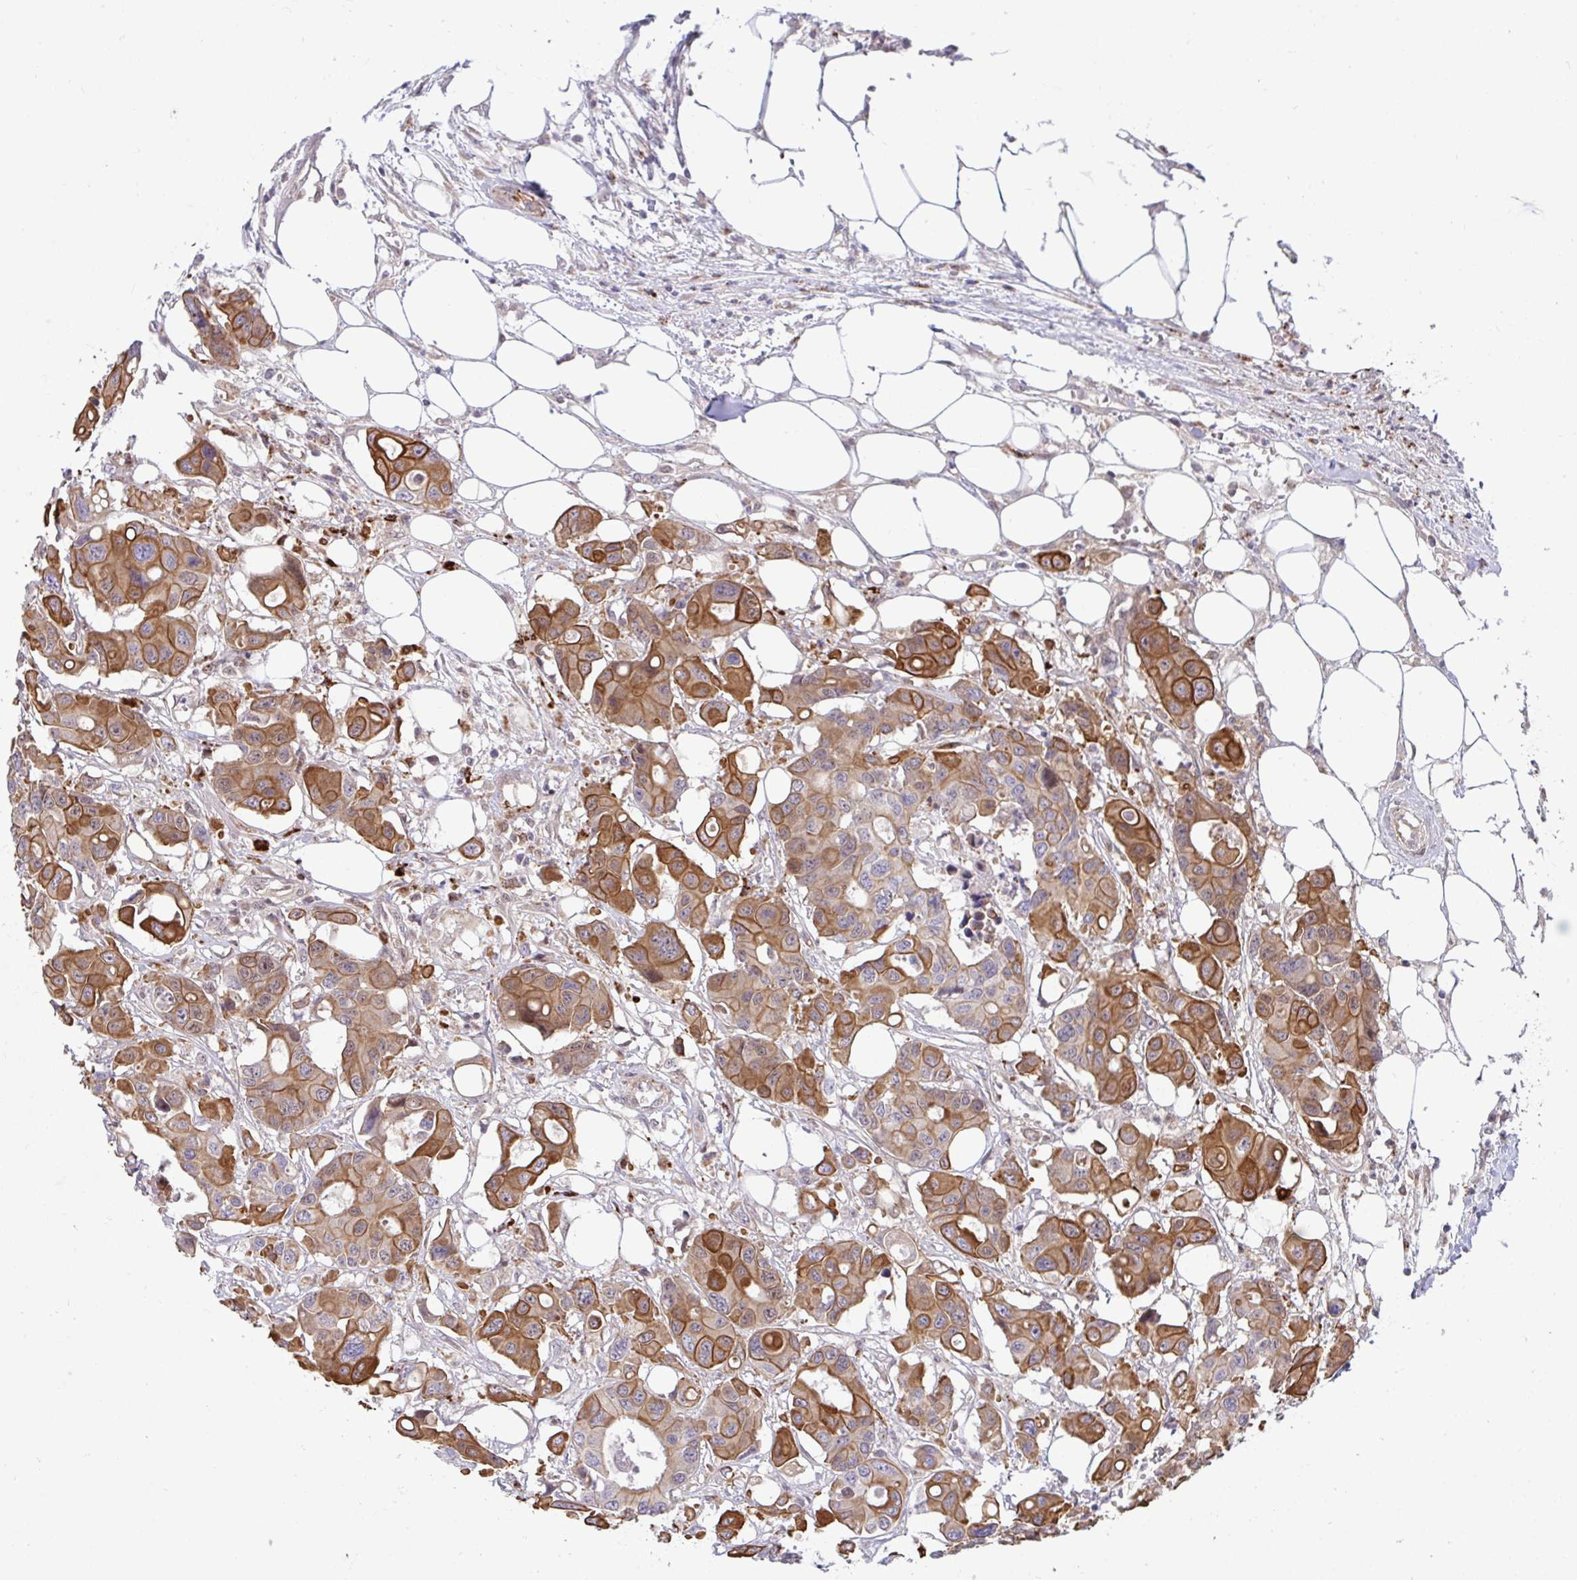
{"staining": {"intensity": "moderate", "quantity": ">75%", "location": "cytoplasmic/membranous"}, "tissue": "colorectal cancer", "cell_type": "Tumor cells", "image_type": "cancer", "snomed": [{"axis": "morphology", "description": "Adenocarcinoma, NOS"}, {"axis": "topography", "description": "Colon"}], "caption": "High-power microscopy captured an immunohistochemistry image of adenocarcinoma (colorectal), revealing moderate cytoplasmic/membranous expression in approximately >75% of tumor cells.", "gene": "TRIM44", "patient": {"sex": "male", "age": 77}}